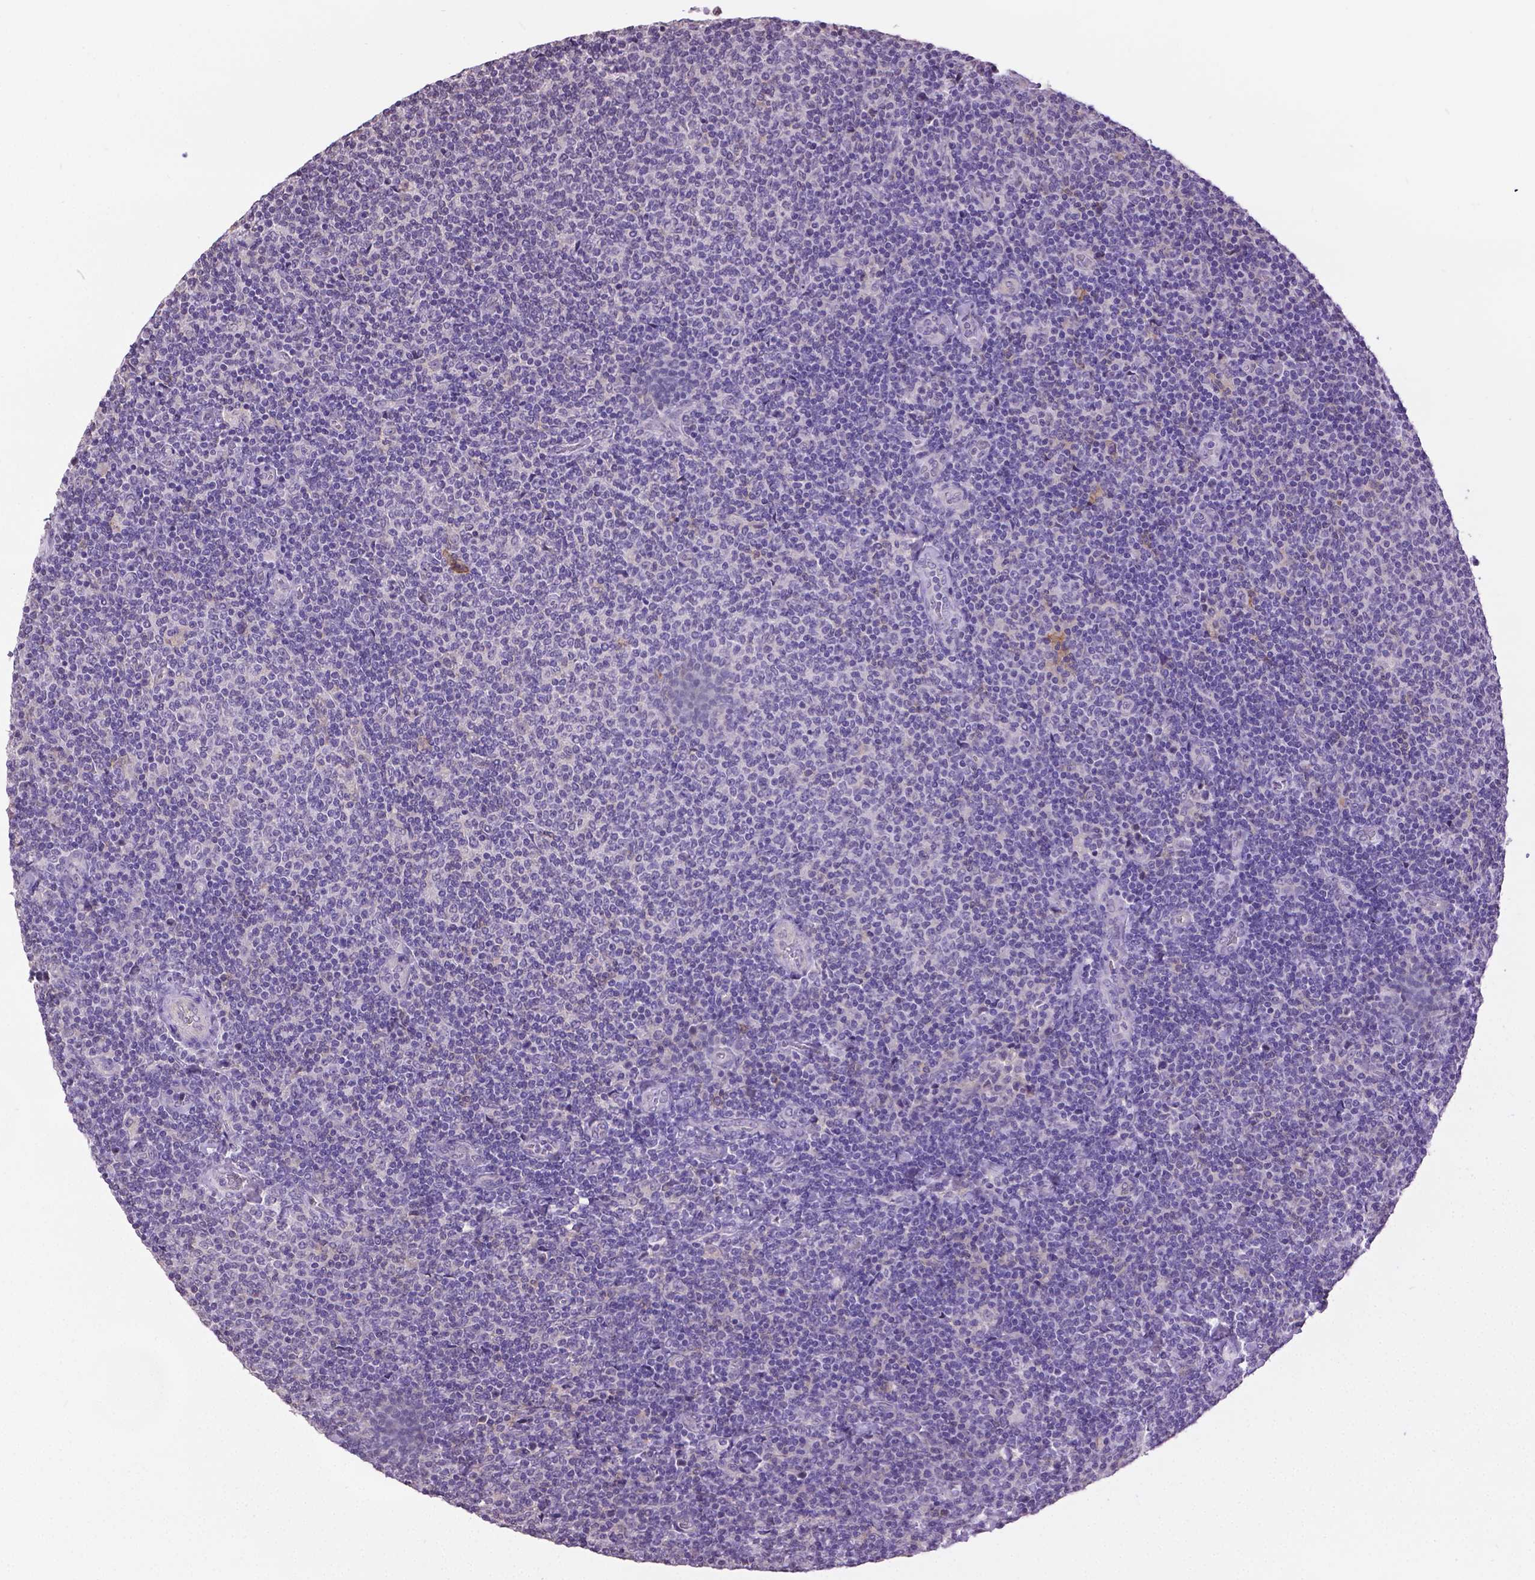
{"staining": {"intensity": "negative", "quantity": "none", "location": "none"}, "tissue": "lymphoma", "cell_type": "Tumor cells", "image_type": "cancer", "snomed": [{"axis": "morphology", "description": "Malignant lymphoma, non-Hodgkin's type, Low grade"}, {"axis": "topography", "description": "Lymph node"}], "caption": "Tumor cells show no significant protein staining in low-grade malignant lymphoma, non-Hodgkin's type.", "gene": "CPM", "patient": {"sex": "male", "age": 52}}